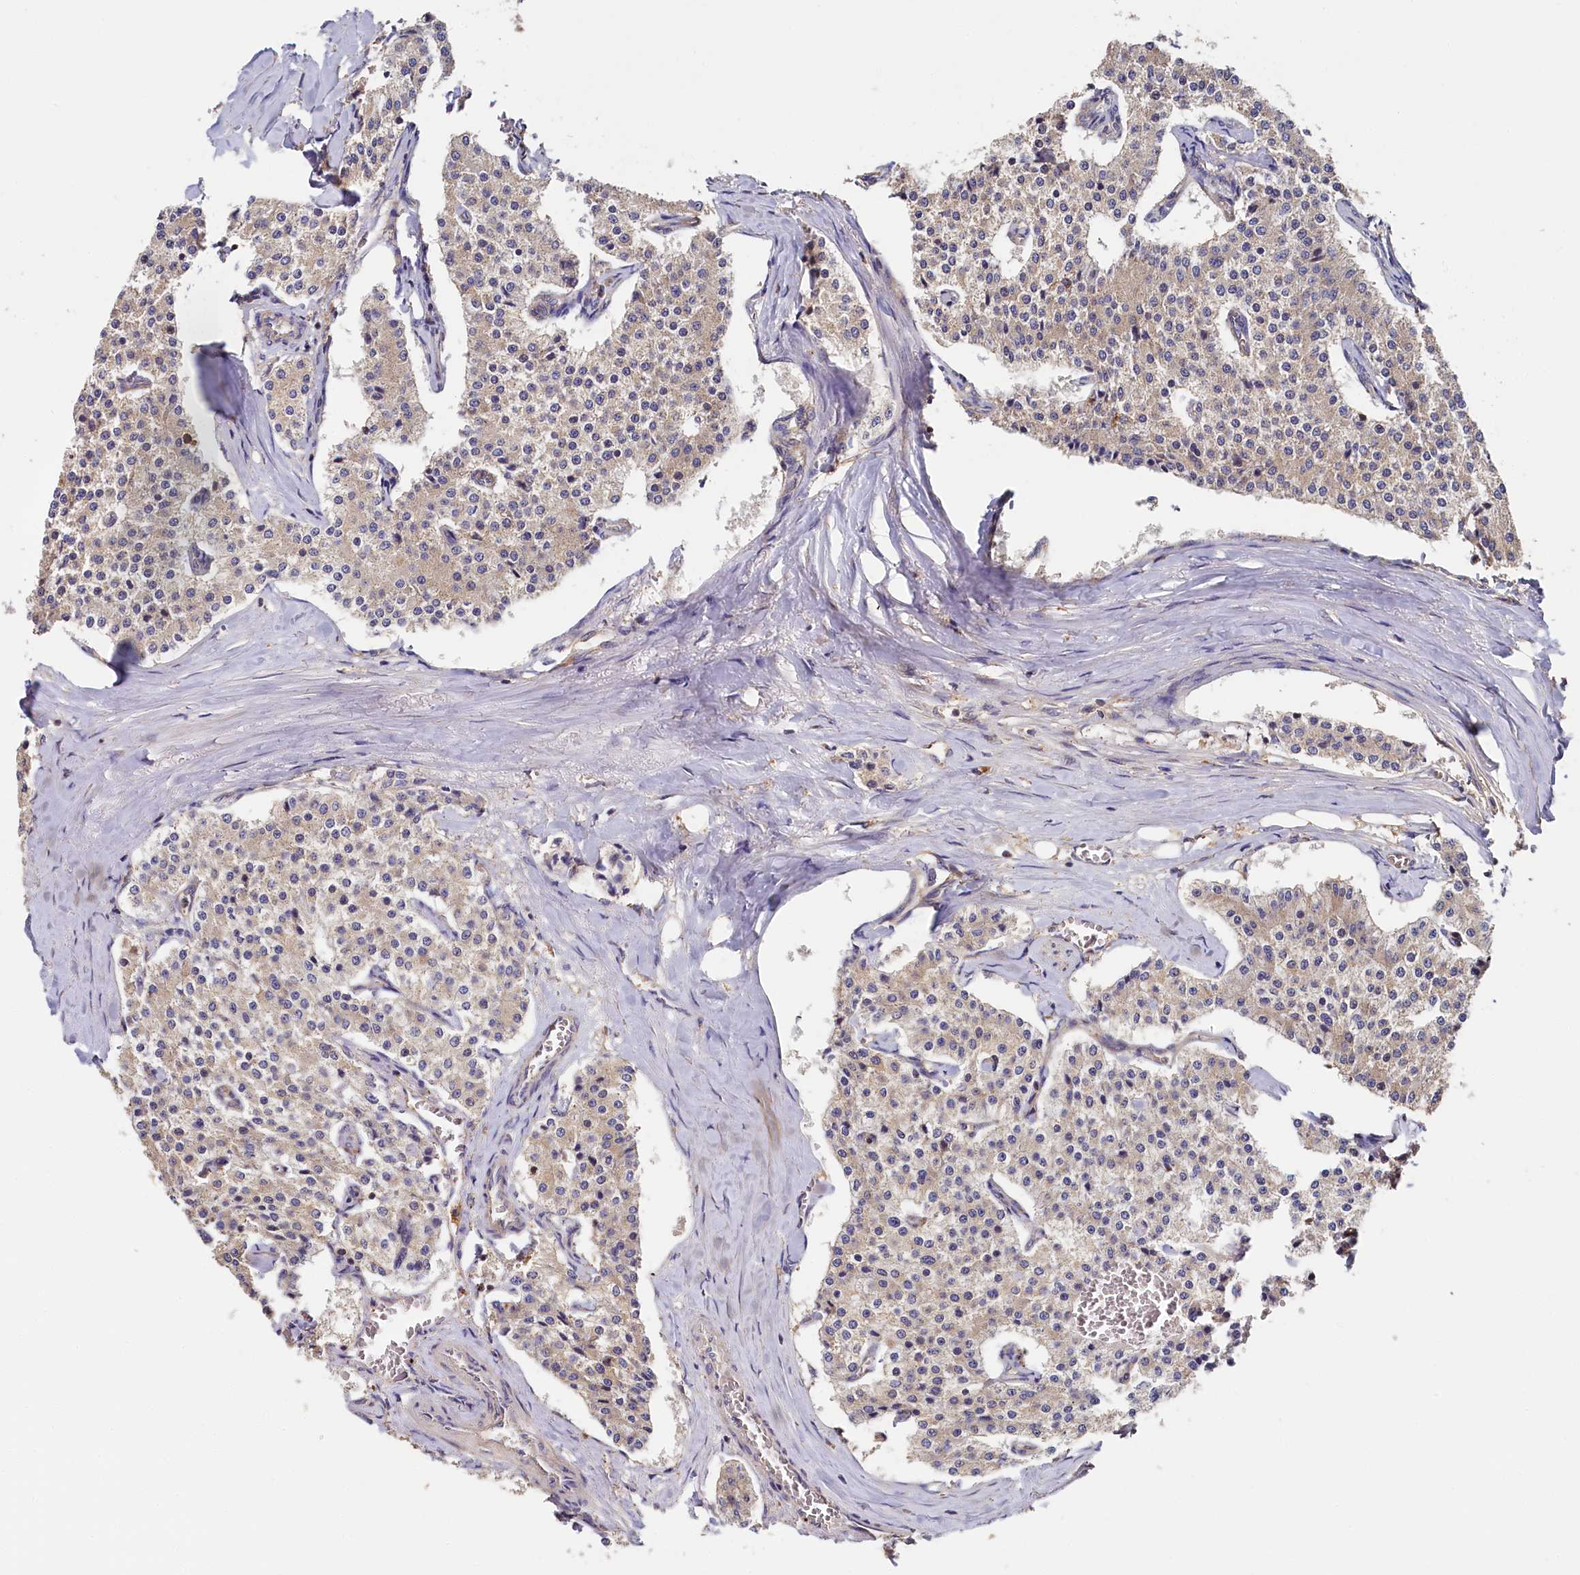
{"staining": {"intensity": "weak", "quantity": "<25%", "location": "cytoplasmic/membranous"}, "tissue": "carcinoid", "cell_type": "Tumor cells", "image_type": "cancer", "snomed": [{"axis": "morphology", "description": "Carcinoid, malignant, NOS"}, {"axis": "topography", "description": "Colon"}], "caption": "IHC of human carcinoid (malignant) displays no staining in tumor cells.", "gene": "PPIP5K1", "patient": {"sex": "female", "age": 52}}